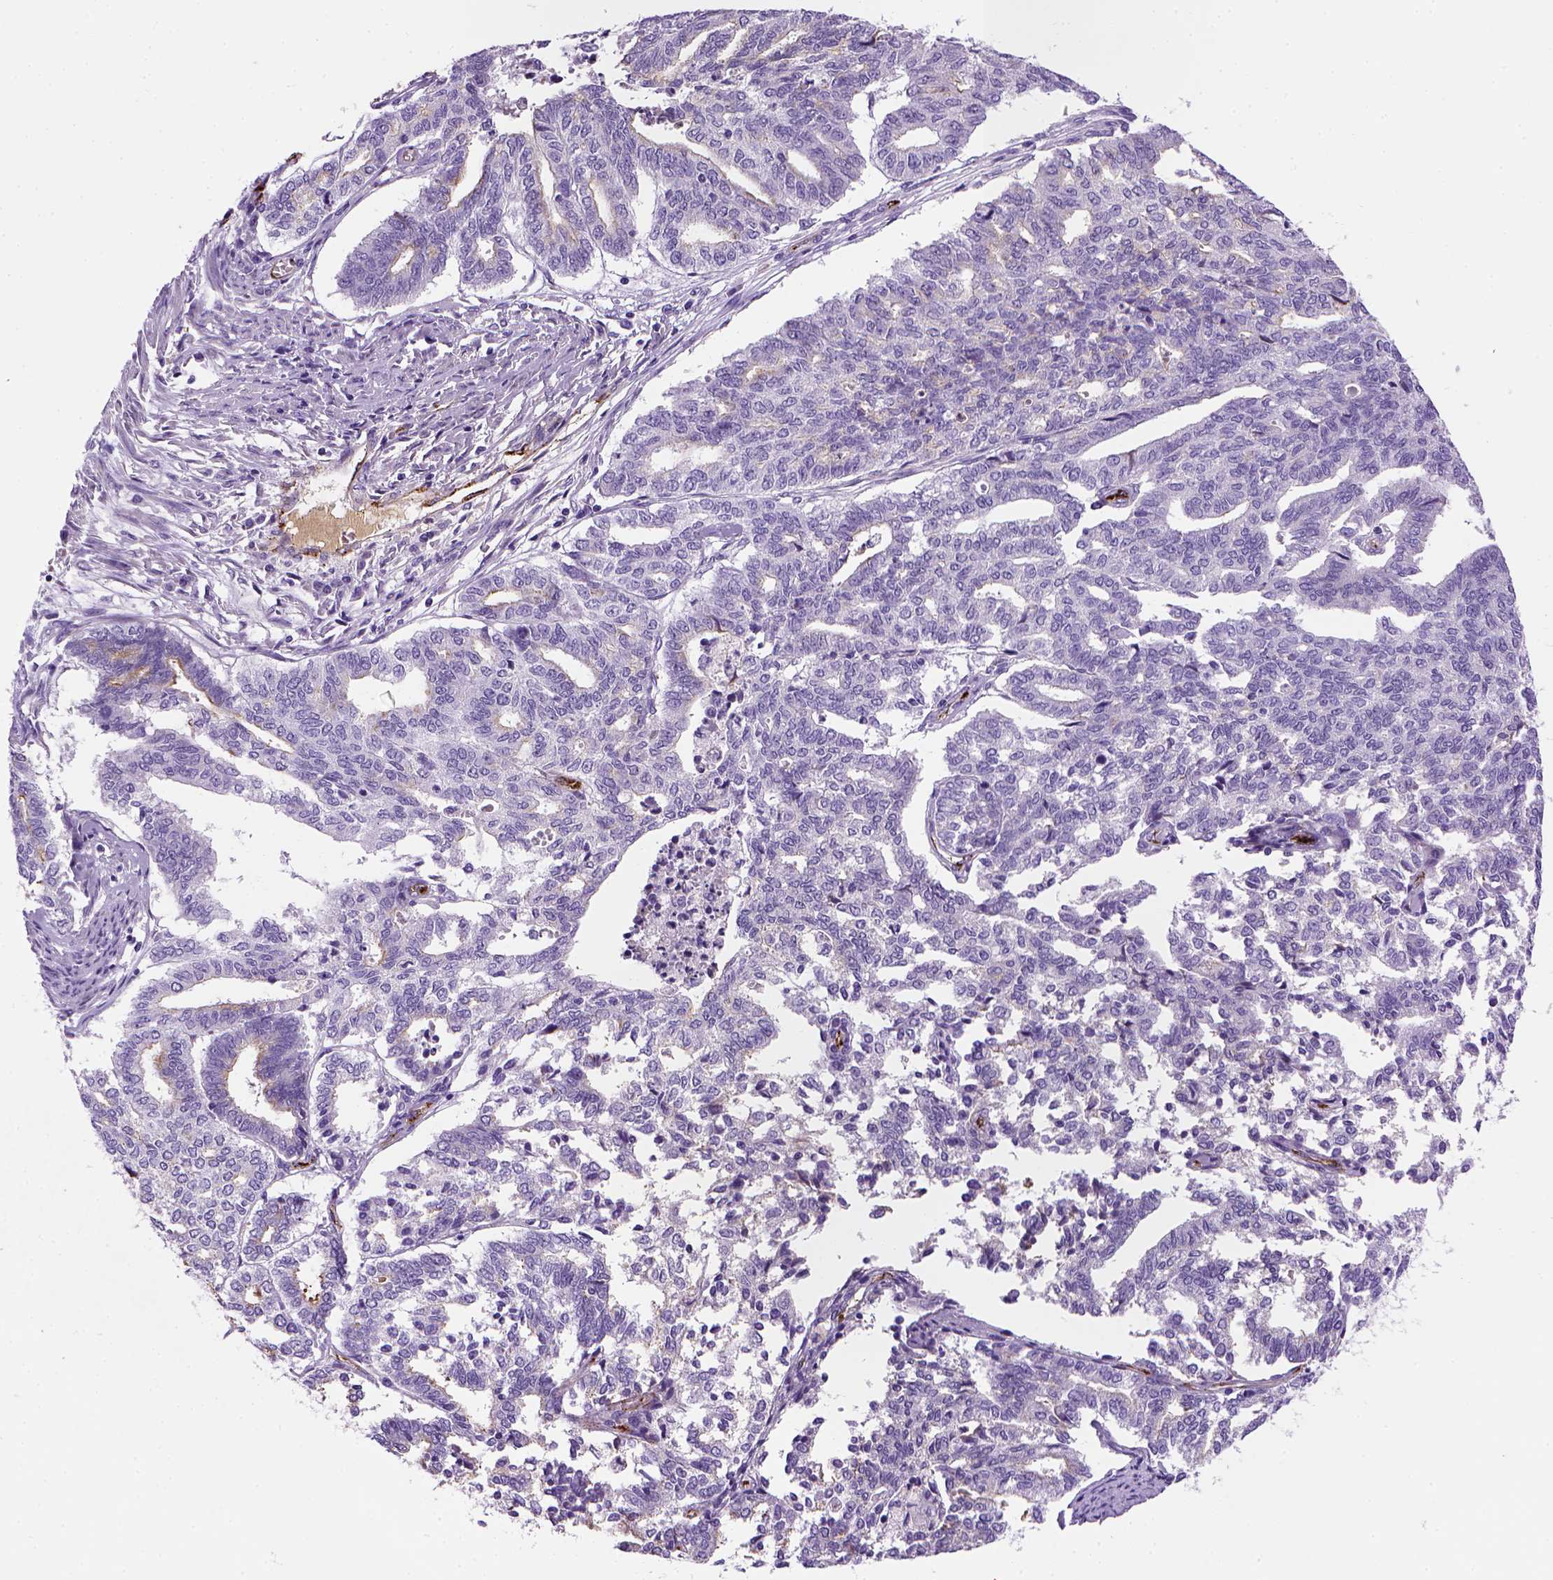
{"staining": {"intensity": "negative", "quantity": "none", "location": "none"}, "tissue": "endometrial cancer", "cell_type": "Tumor cells", "image_type": "cancer", "snomed": [{"axis": "morphology", "description": "Adenocarcinoma, NOS"}, {"axis": "topography", "description": "Endometrium"}], "caption": "Tumor cells show no significant protein positivity in endometrial cancer.", "gene": "VWF", "patient": {"sex": "female", "age": 79}}